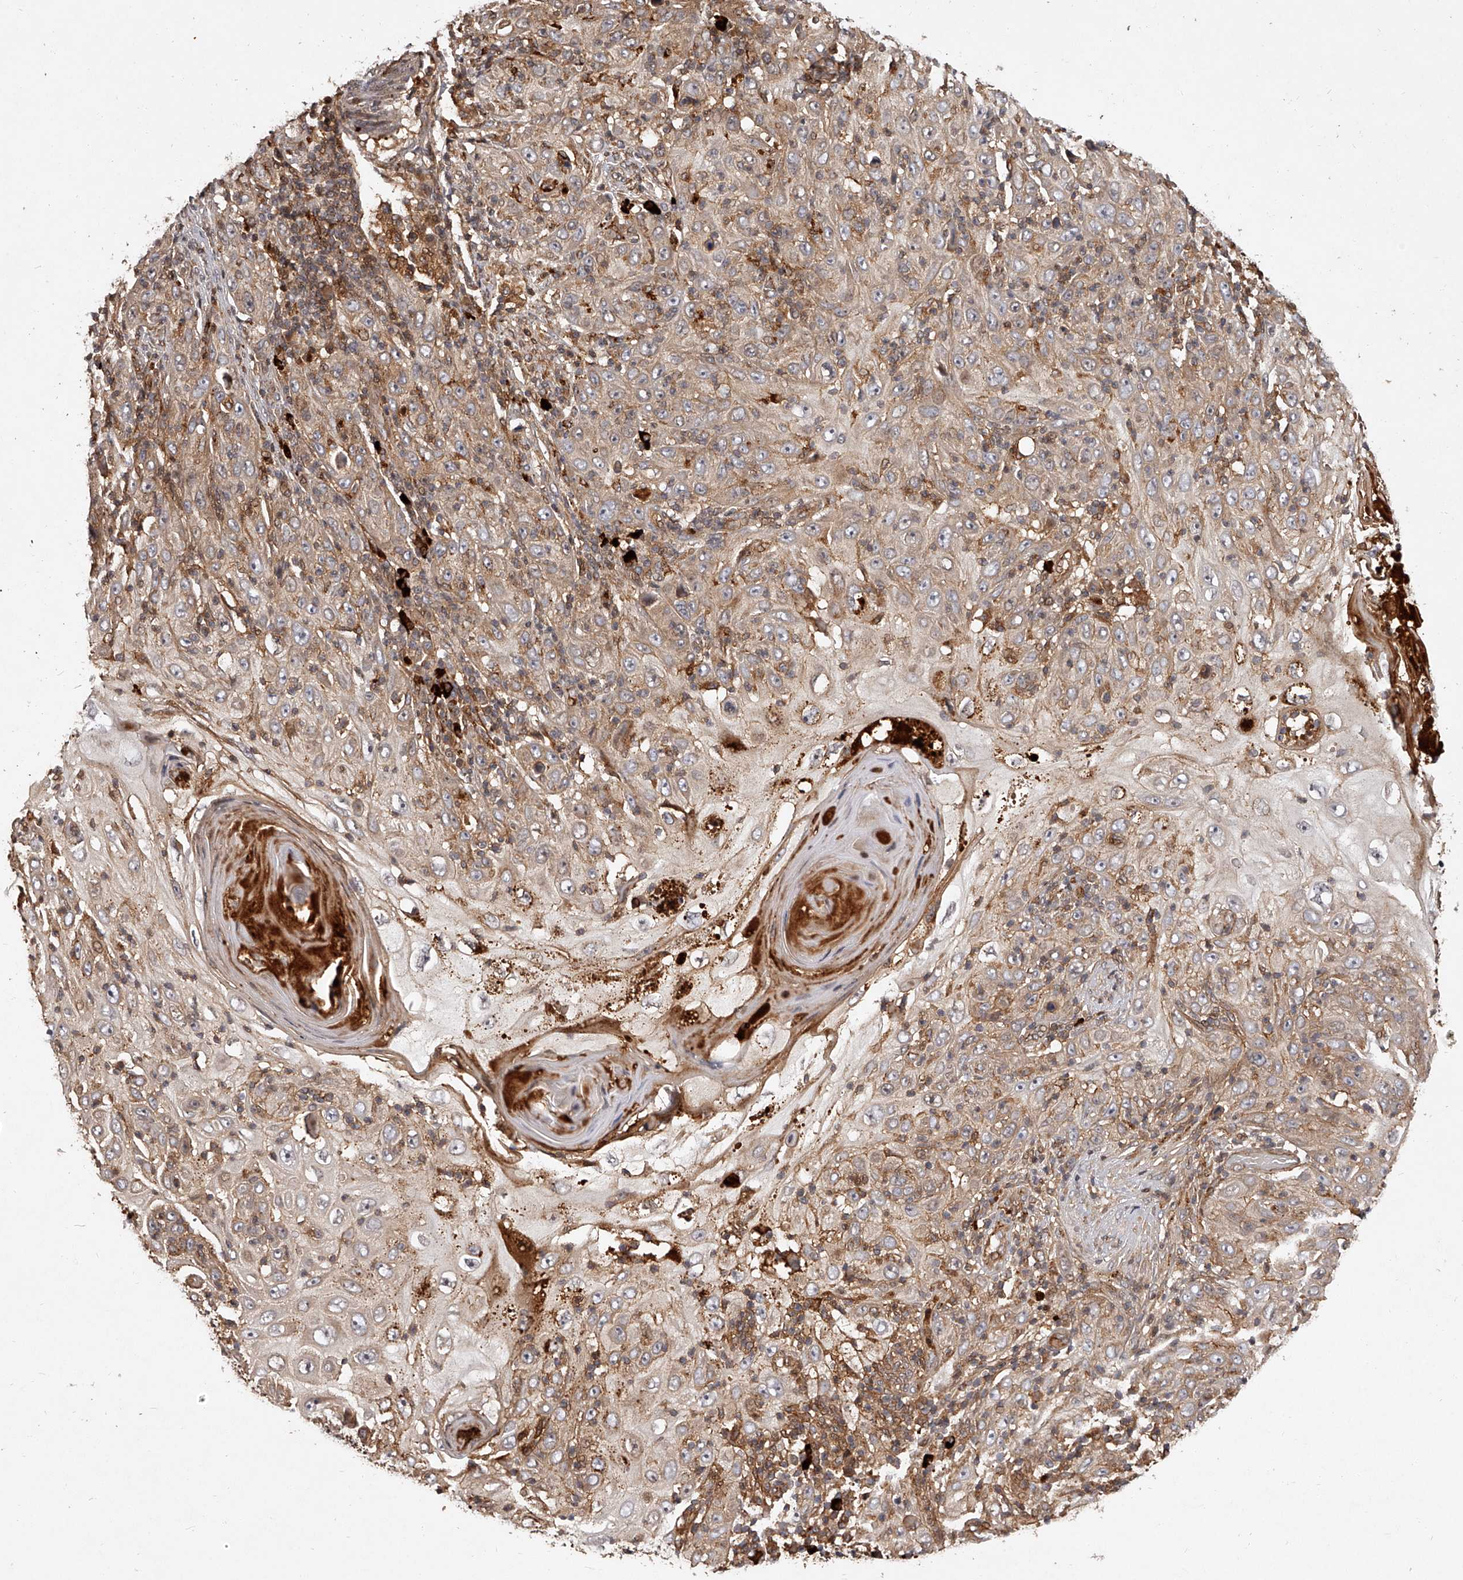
{"staining": {"intensity": "weak", "quantity": ">75%", "location": "cytoplasmic/membranous"}, "tissue": "skin cancer", "cell_type": "Tumor cells", "image_type": "cancer", "snomed": [{"axis": "morphology", "description": "Squamous cell carcinoma, NOS"}, {"axis": "topography", "description": "Skin"}], "caption": "Protein staining reveals weak cytoplasmic/membranous positivity in approximately >75% of tumor cells in skin cancer (squamous cell carcinoma).", "gene": "CRYZL1", "patient": {"sex": "female", "age": 88}}